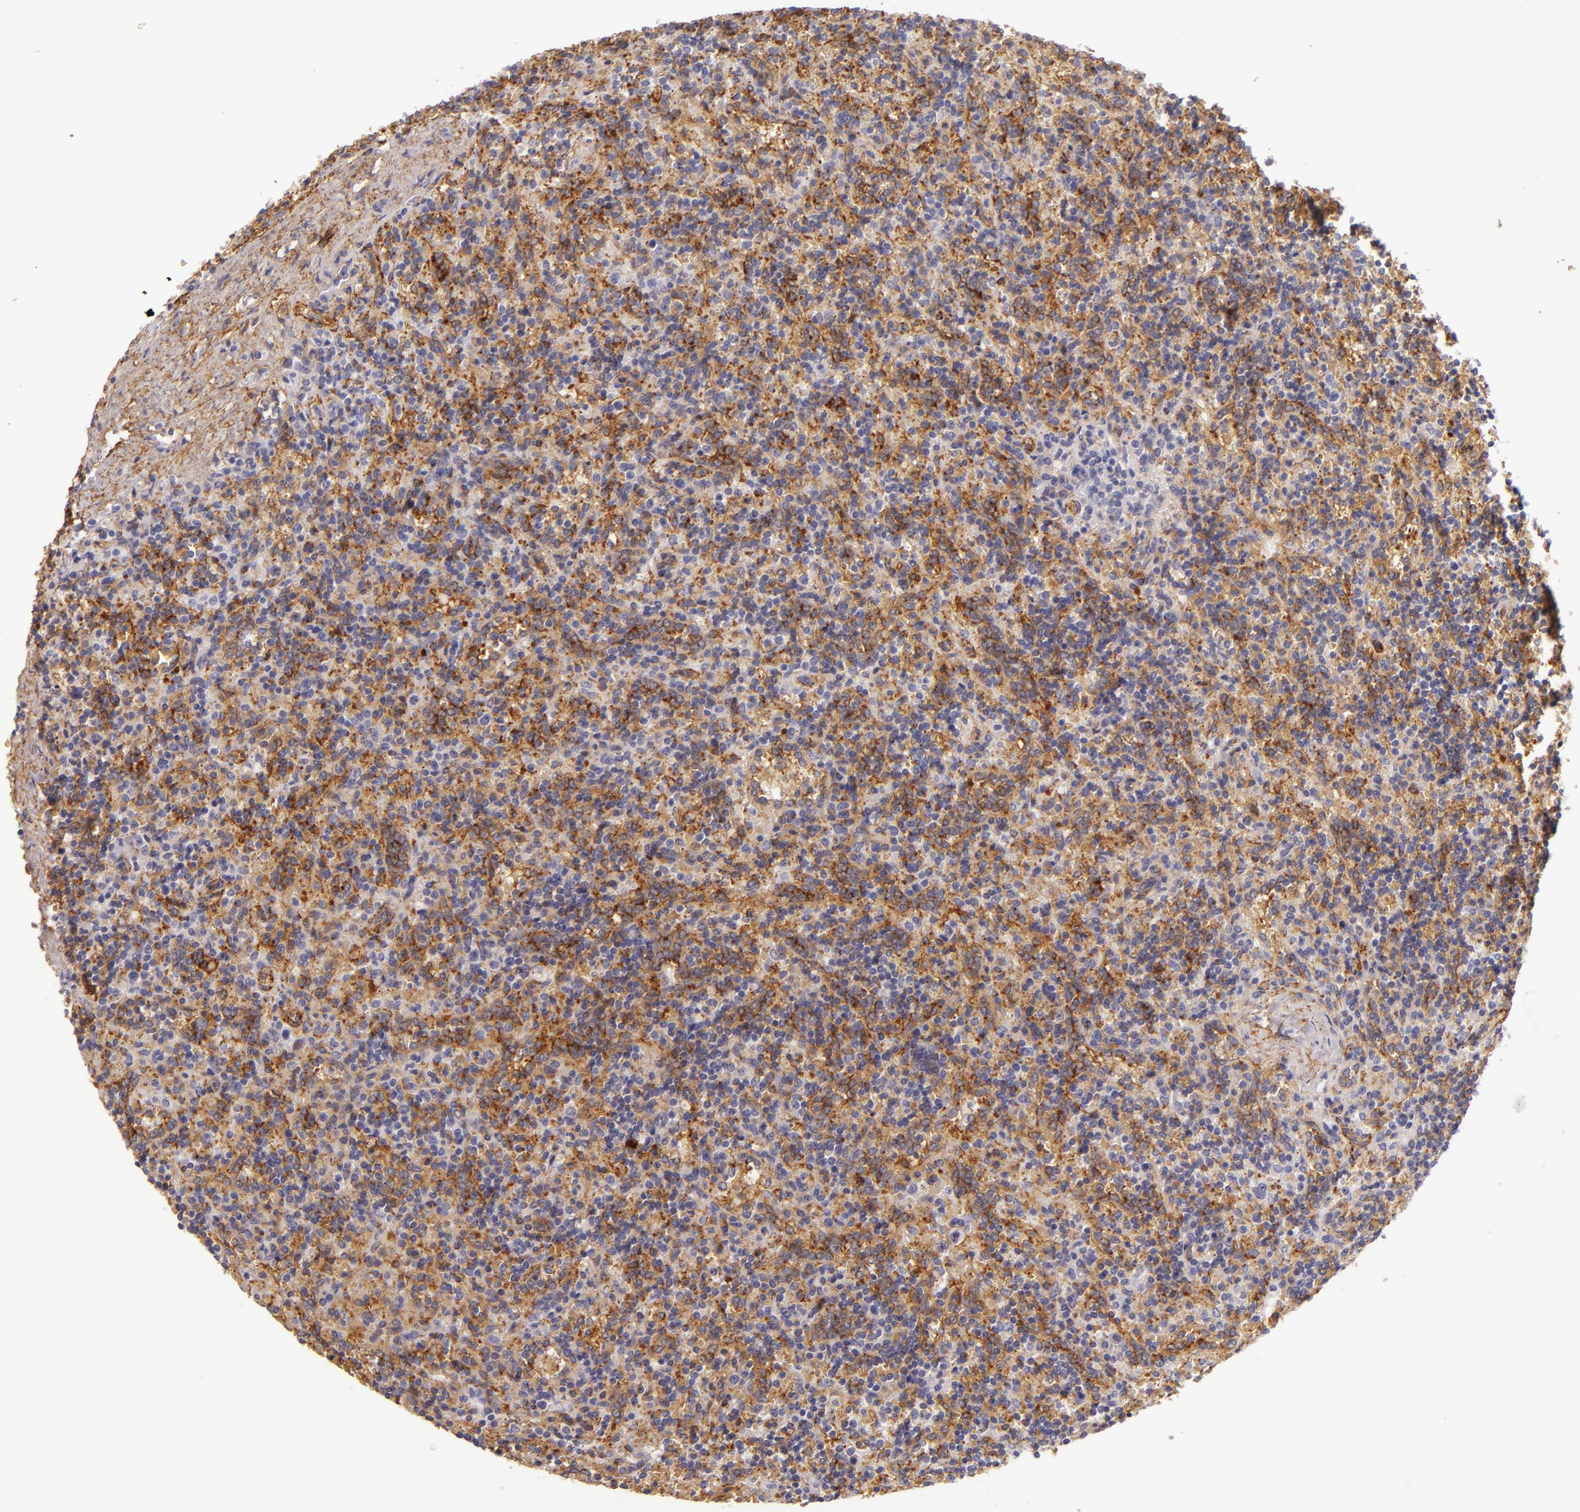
{"staining": {"intensity": "moderate", "quantity": "25%-75%", "location": "cytoplasmic/membranous"}, "tissue": "lymphoma", "cell_type": "Tumor cells", "image_type": "cancer", "snomed": [{"axis": "morphology", "description": "Malignant lymphoma, non-Hodgkin's type, Low grade"}, {"axis": "topography", "description": "Spleen"}], "caption": "A brown stain shows moderate cytoplasmic/membranous staining of a protein in low-grade malignant lymphoma, non-Hodgkin's type tumor cells.", "gene": "CD9", "patient": {"sex": "male", "age": 67}}